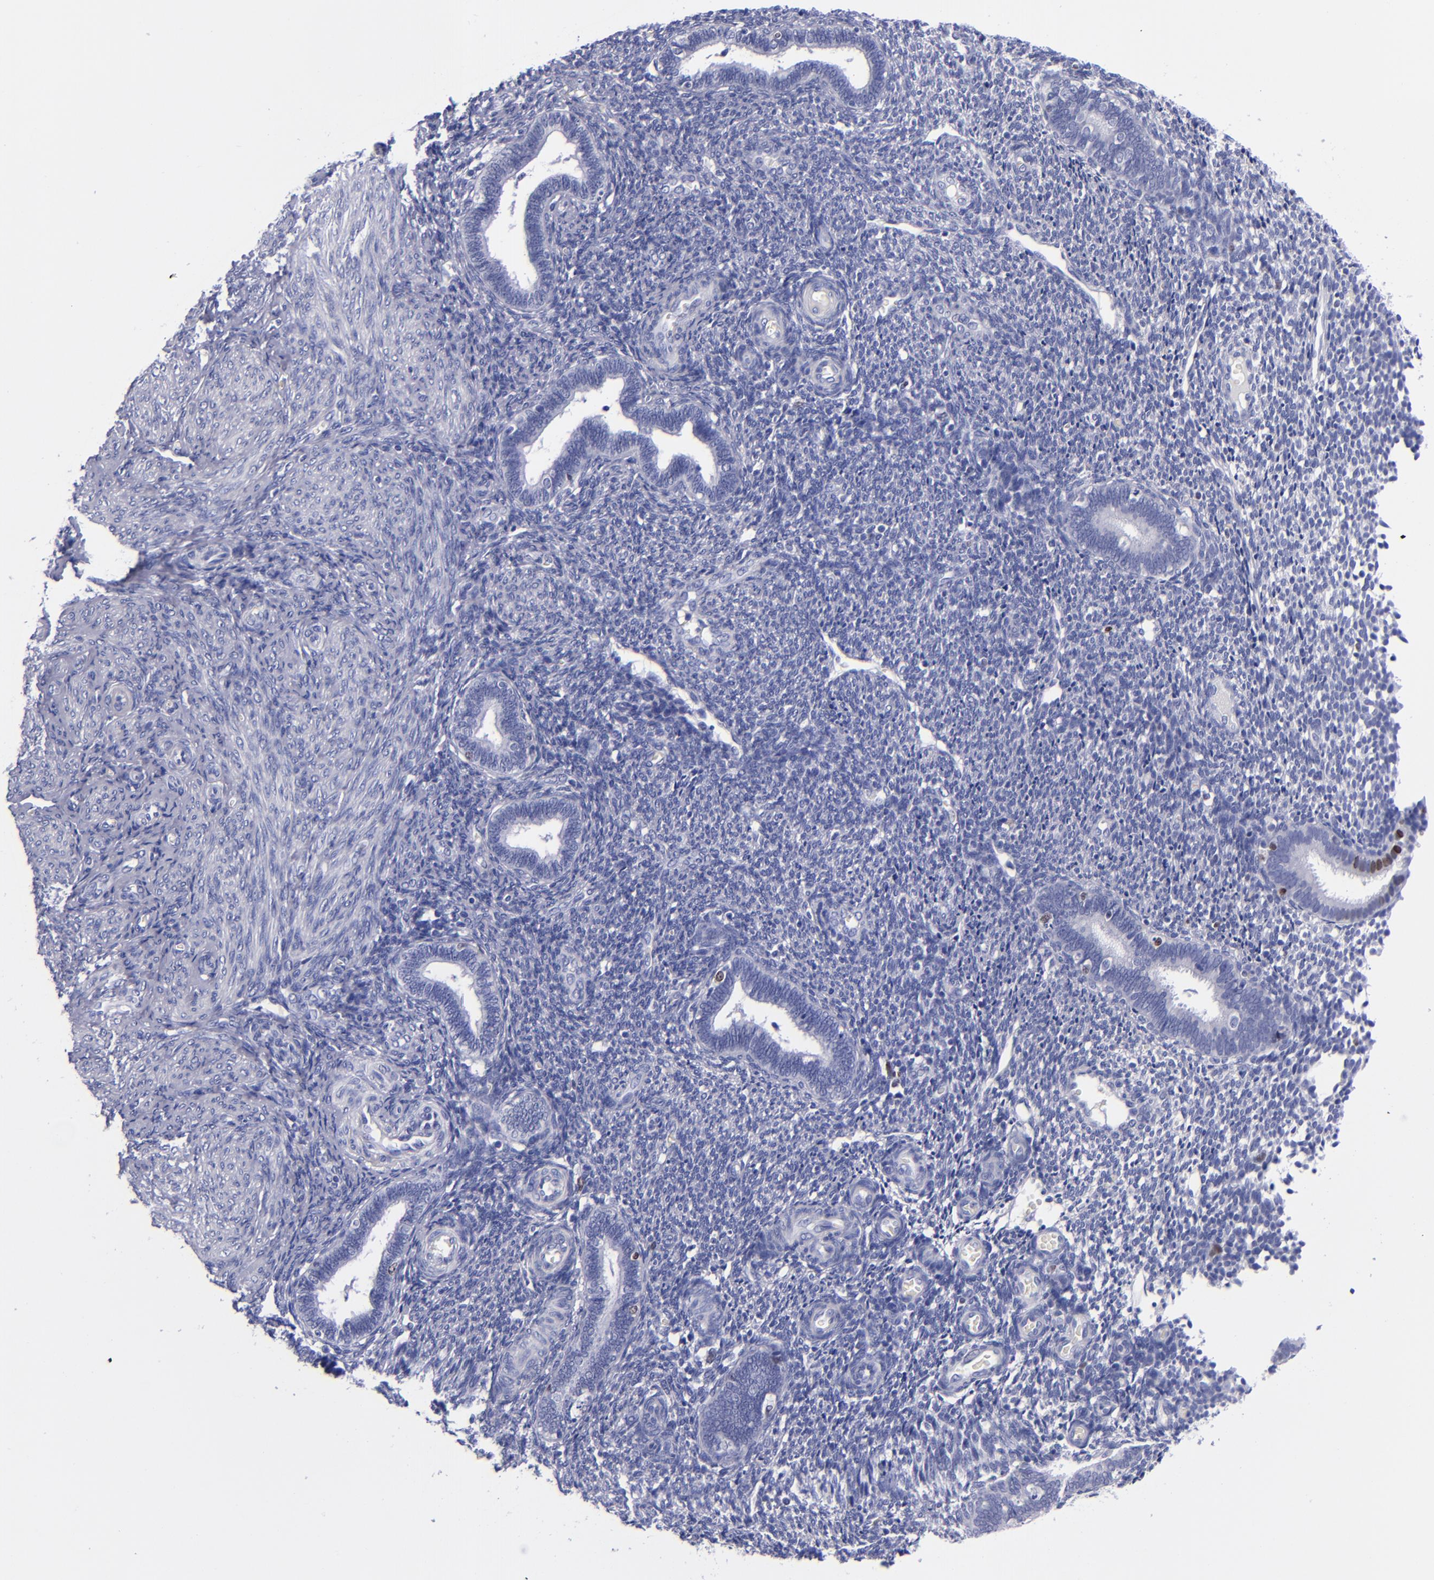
{"staining": {"intensity": "negative", "quantity": "none", "location": "none"}, "tissue": "endometrium", "cell_type": "Cells in endometrial stroma", "image_type": "normal", "snomed": [{"axis": "morphology", "description": "Normal tissue, NOS"}, {"axis": "topography", "description": "Endometrium"}], "caption": "Immunohistochemistry histopathology image of unremarkable endometrium: human endometrium stained with DAB shows no significant protein staining in cells in endometrial stroma. (DAB immunohistochemistry with hematoxylin counter stain).", "gene": "MCM7", "patient": {"sex": "female", "age": 27}}